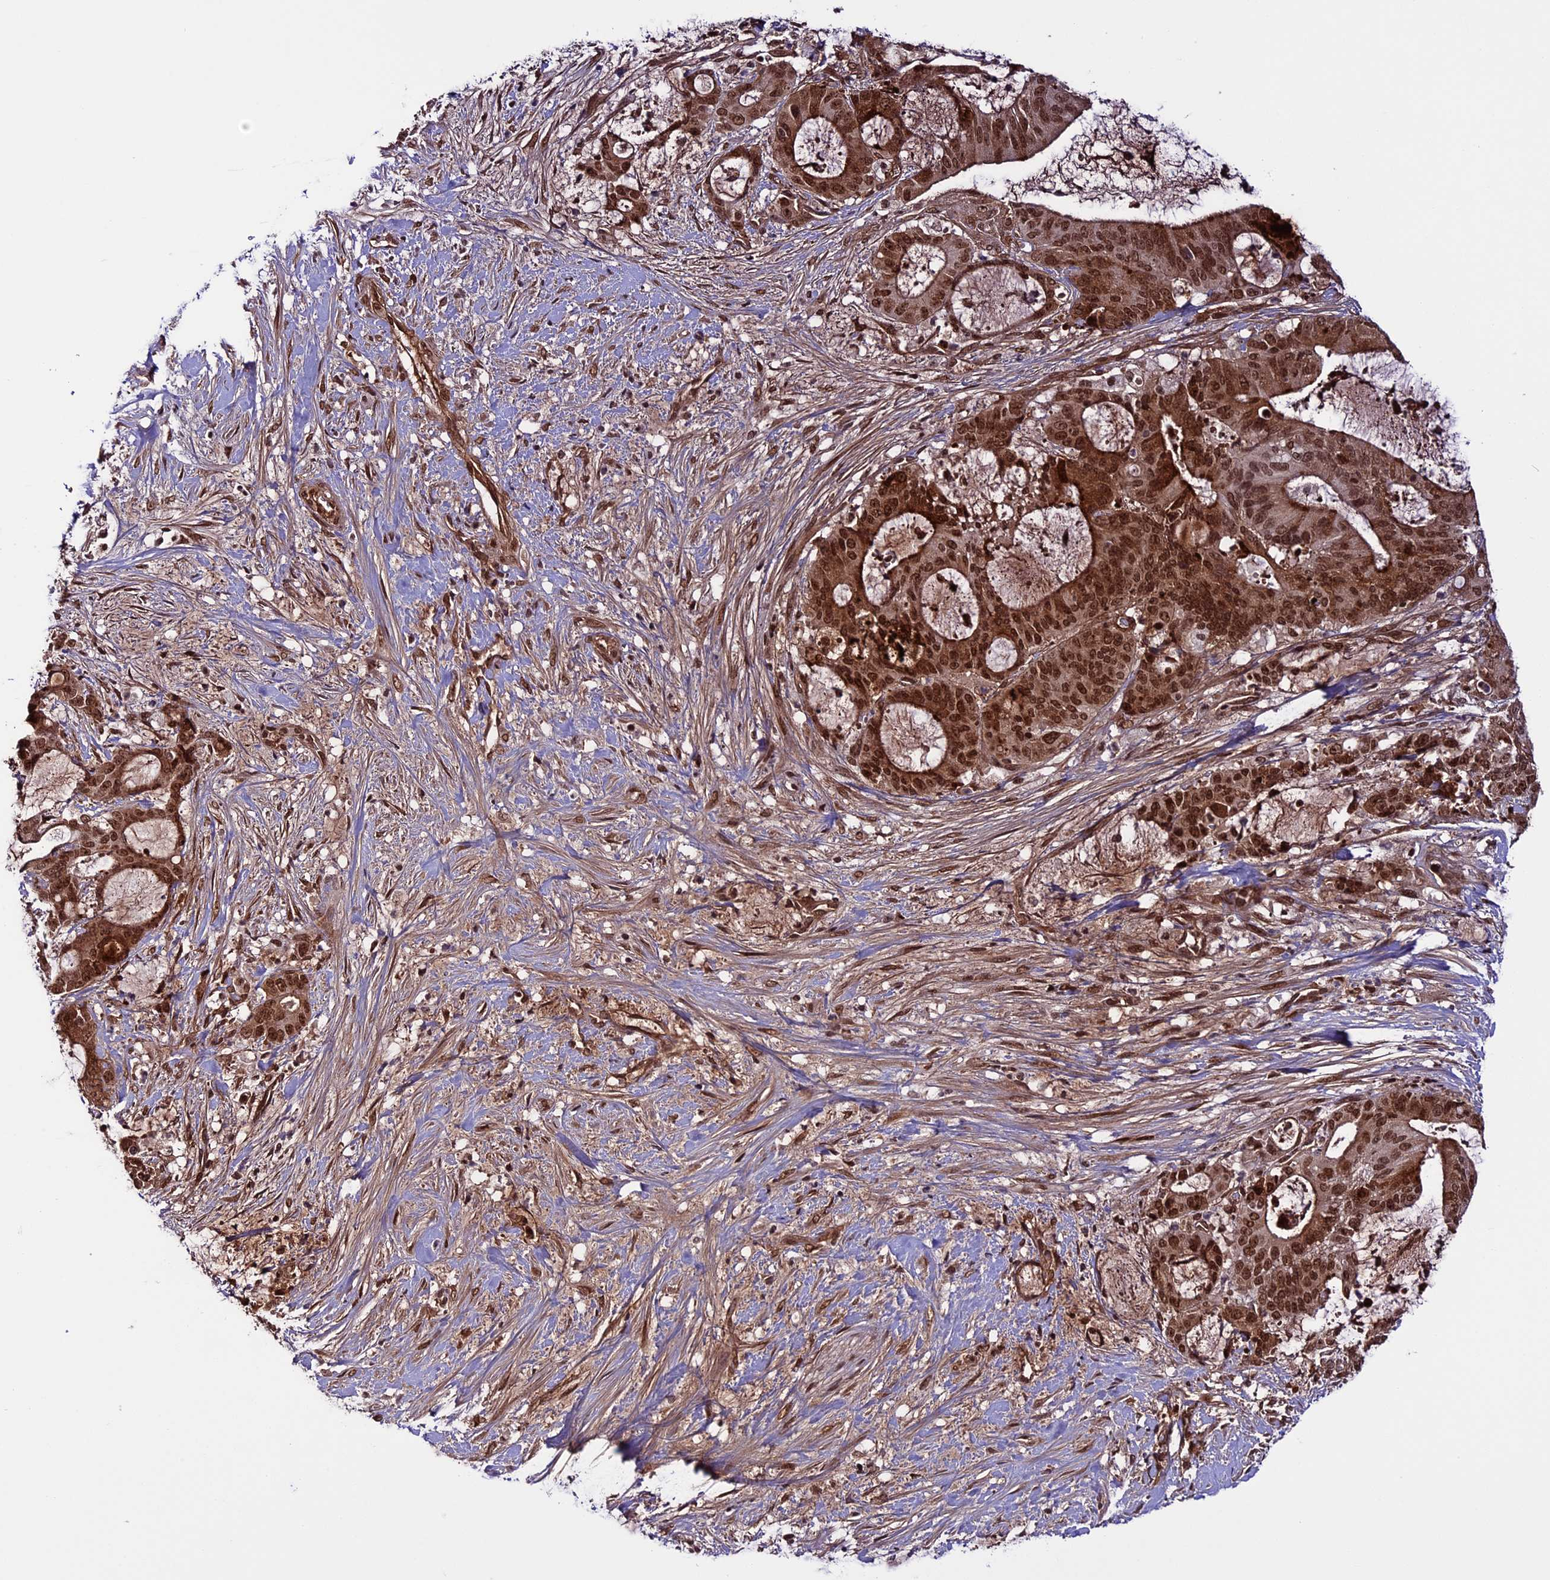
{"staining": {"intensity": "strong", "quantity": ">75%", "location": "nuclear"}, "tissue": "liver cancer", "cell_type": "Tumor cells", "image_type": "cancer", "snomed": [{"axis": "morphology", "description": "Normal tissue, NOS"}, {"axis": "morphology", "description": "Cholangiocarcinoma"}, {"axis": "topography", "description": "Liver"}, {"axis": "topography", "description": "Peripheral nerve tissue"}], "caption": "Immunohistochemistry (IHC) staining of cholangiocarcinoma (liver), which exhibits high levels of strong nuclear positivity in approximately >75% of tumor cells indicating strong nuclear protein staining. The staining was performed using DAB (3,3'-diaminobenzidine) (brown) for protein detection and nuclei were counterstained in hematoxylin (blue).", "gene": "MPHOSPH8", "patient": {"sex": "female", "age": 73}}